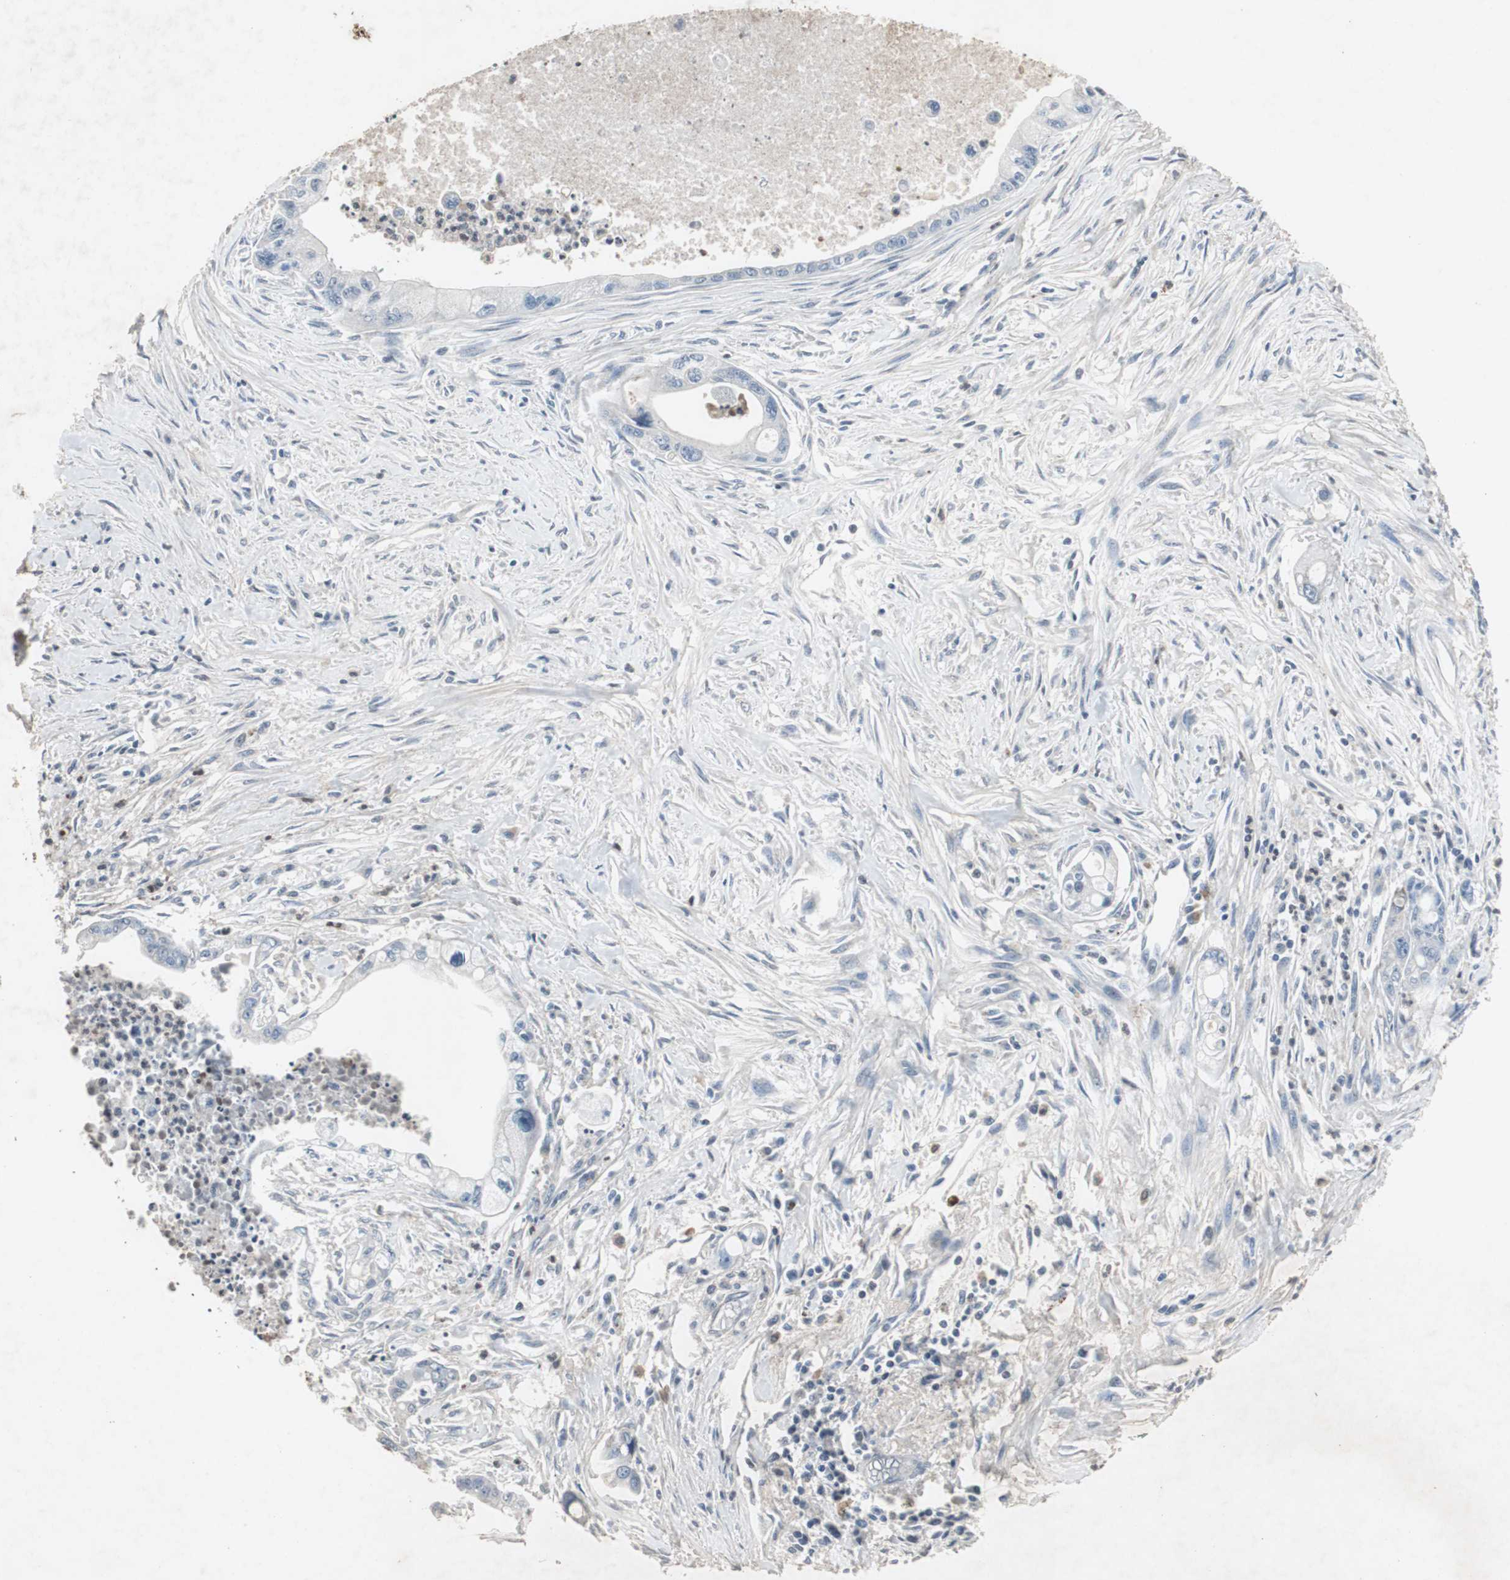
{"staining": {"intensity": "negative", "quantity": "none", "location": "none"}, "tissue": "pancreatic cancer", "cell_type": "Tumor cells", "image_type": "cancer", "snomed": [{"axis": "morphology", "description": "Adenocarcinoma, NOS"}, {"axis": "topography", "description": "Pancreas"}], "caption": "An image of human pancreatic adenocarcinoma is negative for staining in tumor cells.", "gene": "ADNP2", "patient": {"sex": "male", "age": 70}}